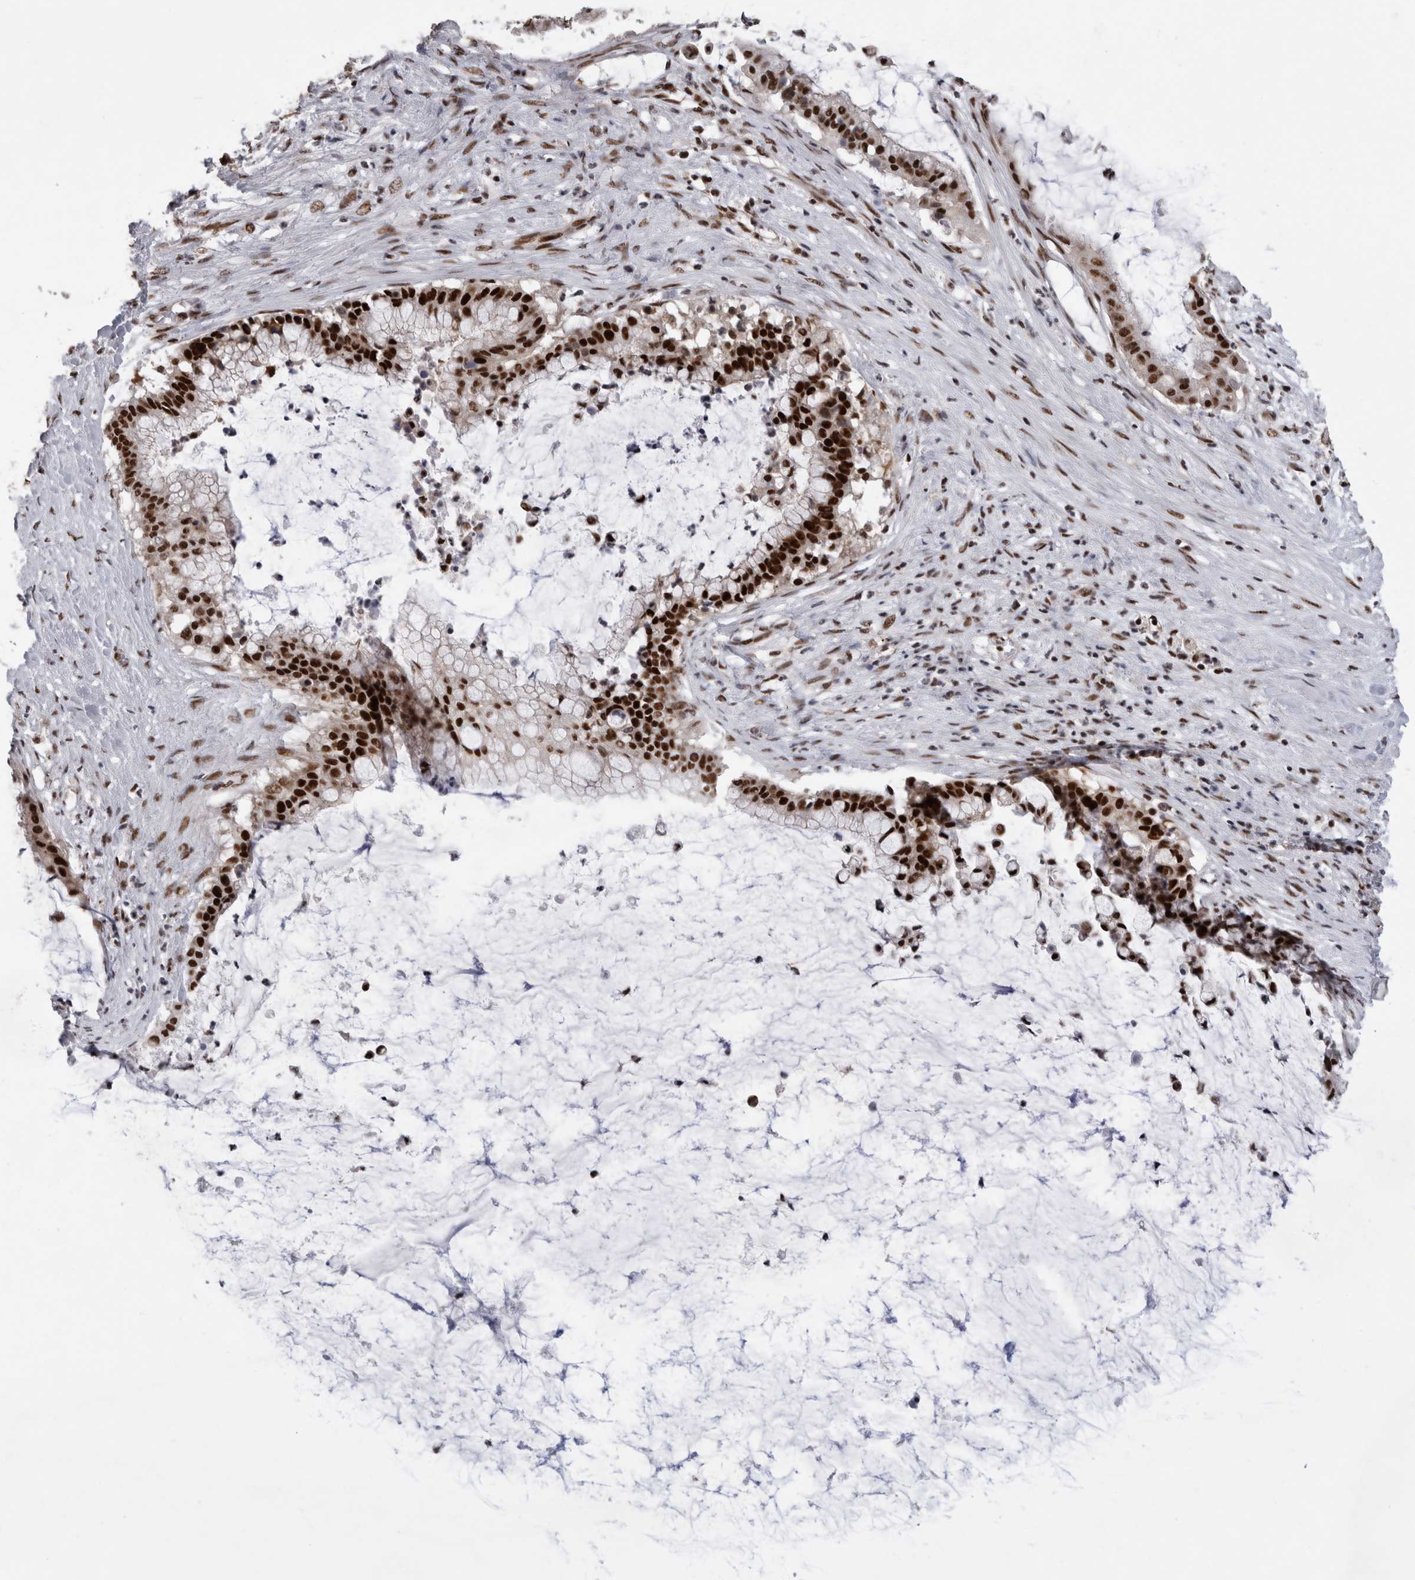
{"staining": {"intensity": "strong", "quantity": ">75%", "location": "nuclear"}, "tissue": "pancreatic cancer", "cell_type": "Tumor cells", "image_type": "cancer", "snomed": [{"axis": "morphology", "description": "Adenocarcinoma, NOS"}, {"axis": "topography", "description": "Pancreas"}], "caption": "There is high levels of strong nuclear staining in tumor cells of pancreatic adenocarcinoma, as demonstrated by immunohistochemical staining (brown color).", "gene": "CDK11A", "patient": {"sex": "male", "age": 41}}